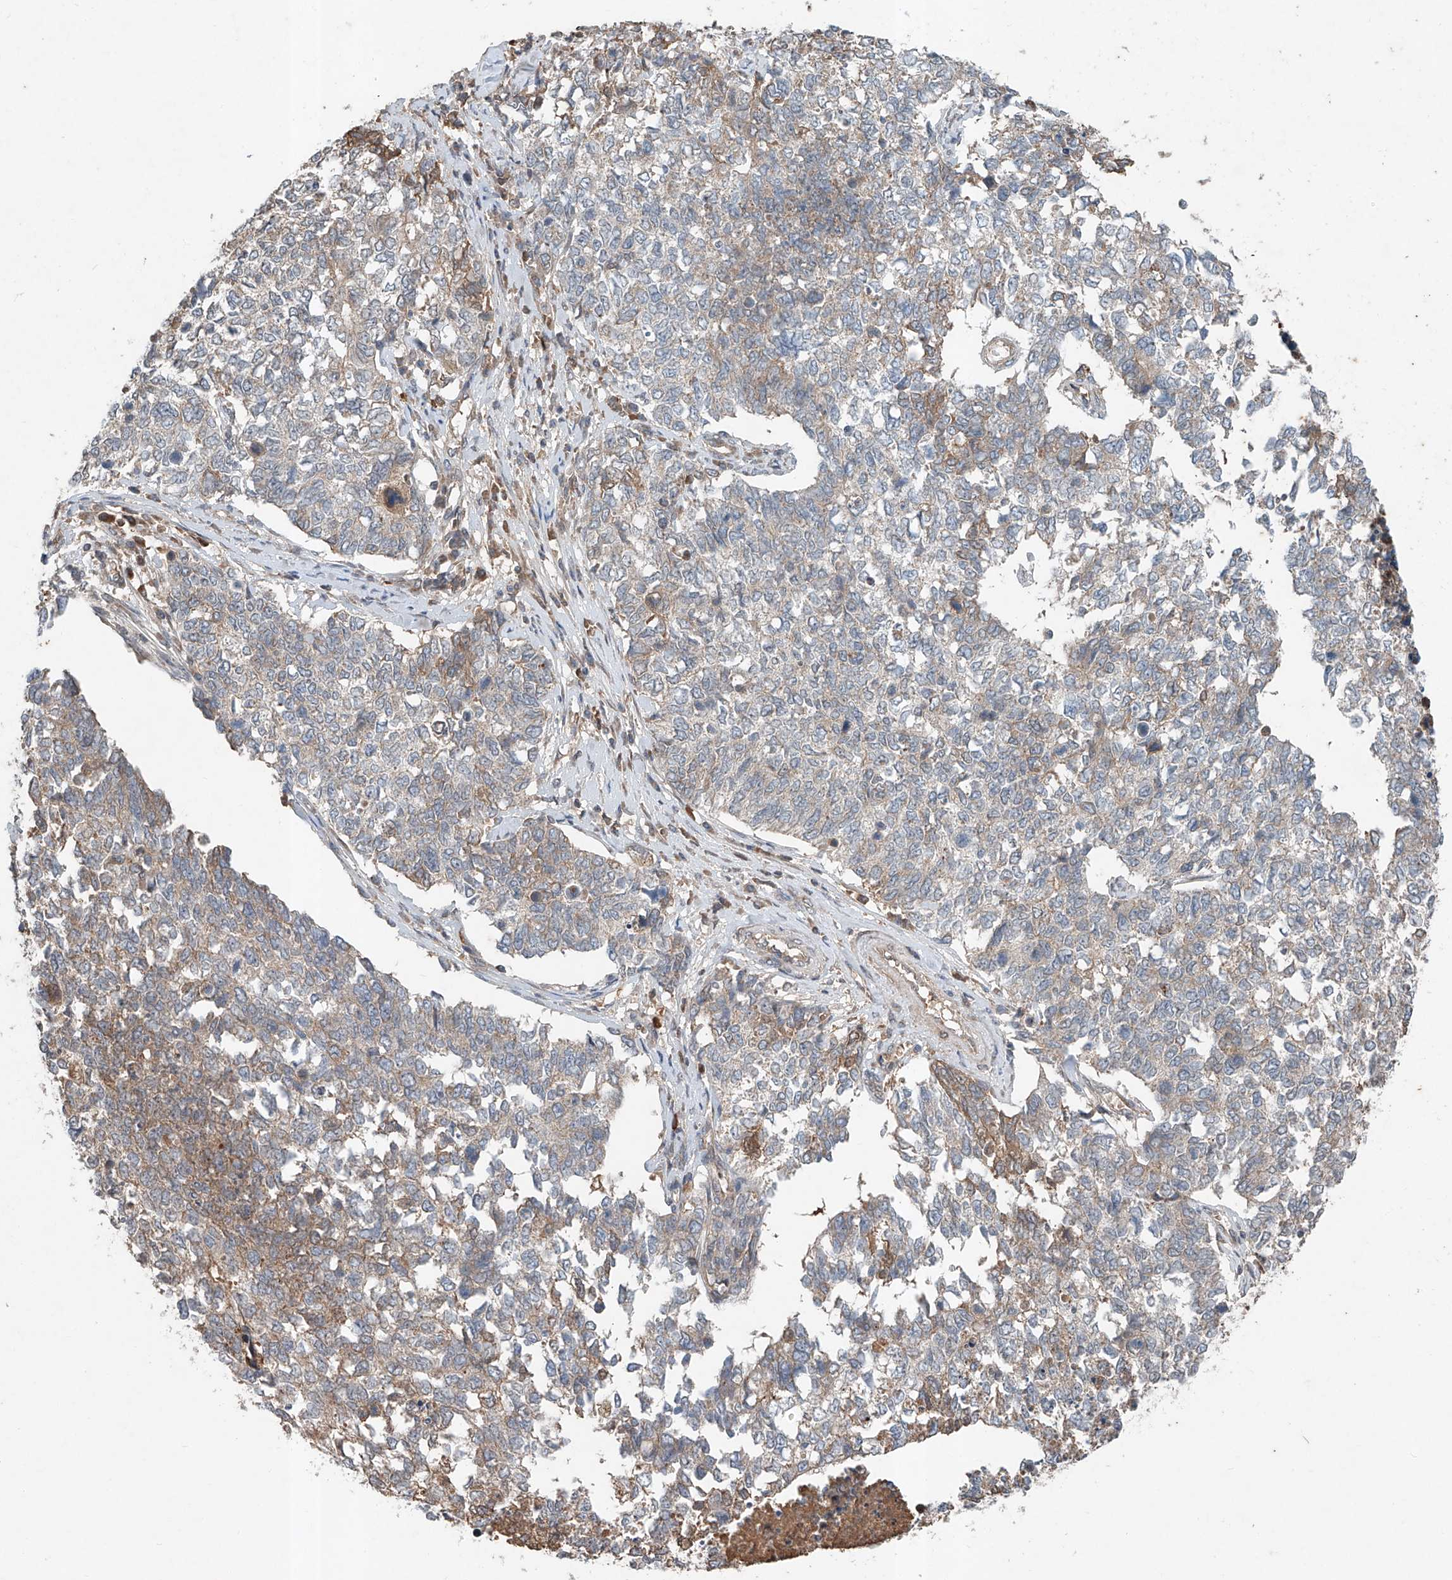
{"staining": {"intensity": "moderate", "quantity": "<25%", "location": "cytoplasmic/membranous"}, "tissue": "cervical cancer", "cell_type": "Tumor cells", "image_type": "cancer", "snomed": [{"axis": "morphology", "description": "Squamous cell carcinoma, NOS"}, {"axis": "topography", "description": "Cervix"}], "caption": "High-power microscopy captured an immunohistochemistry (IHC) micrograph of cervical cancer (squamous cell carcinoma), revealing moderate cytoplasmic/membranous positivity in approximately <25% of tumor cells.", "gene": "ADAM23", "patient": {"sex": "female", "age": 63}}